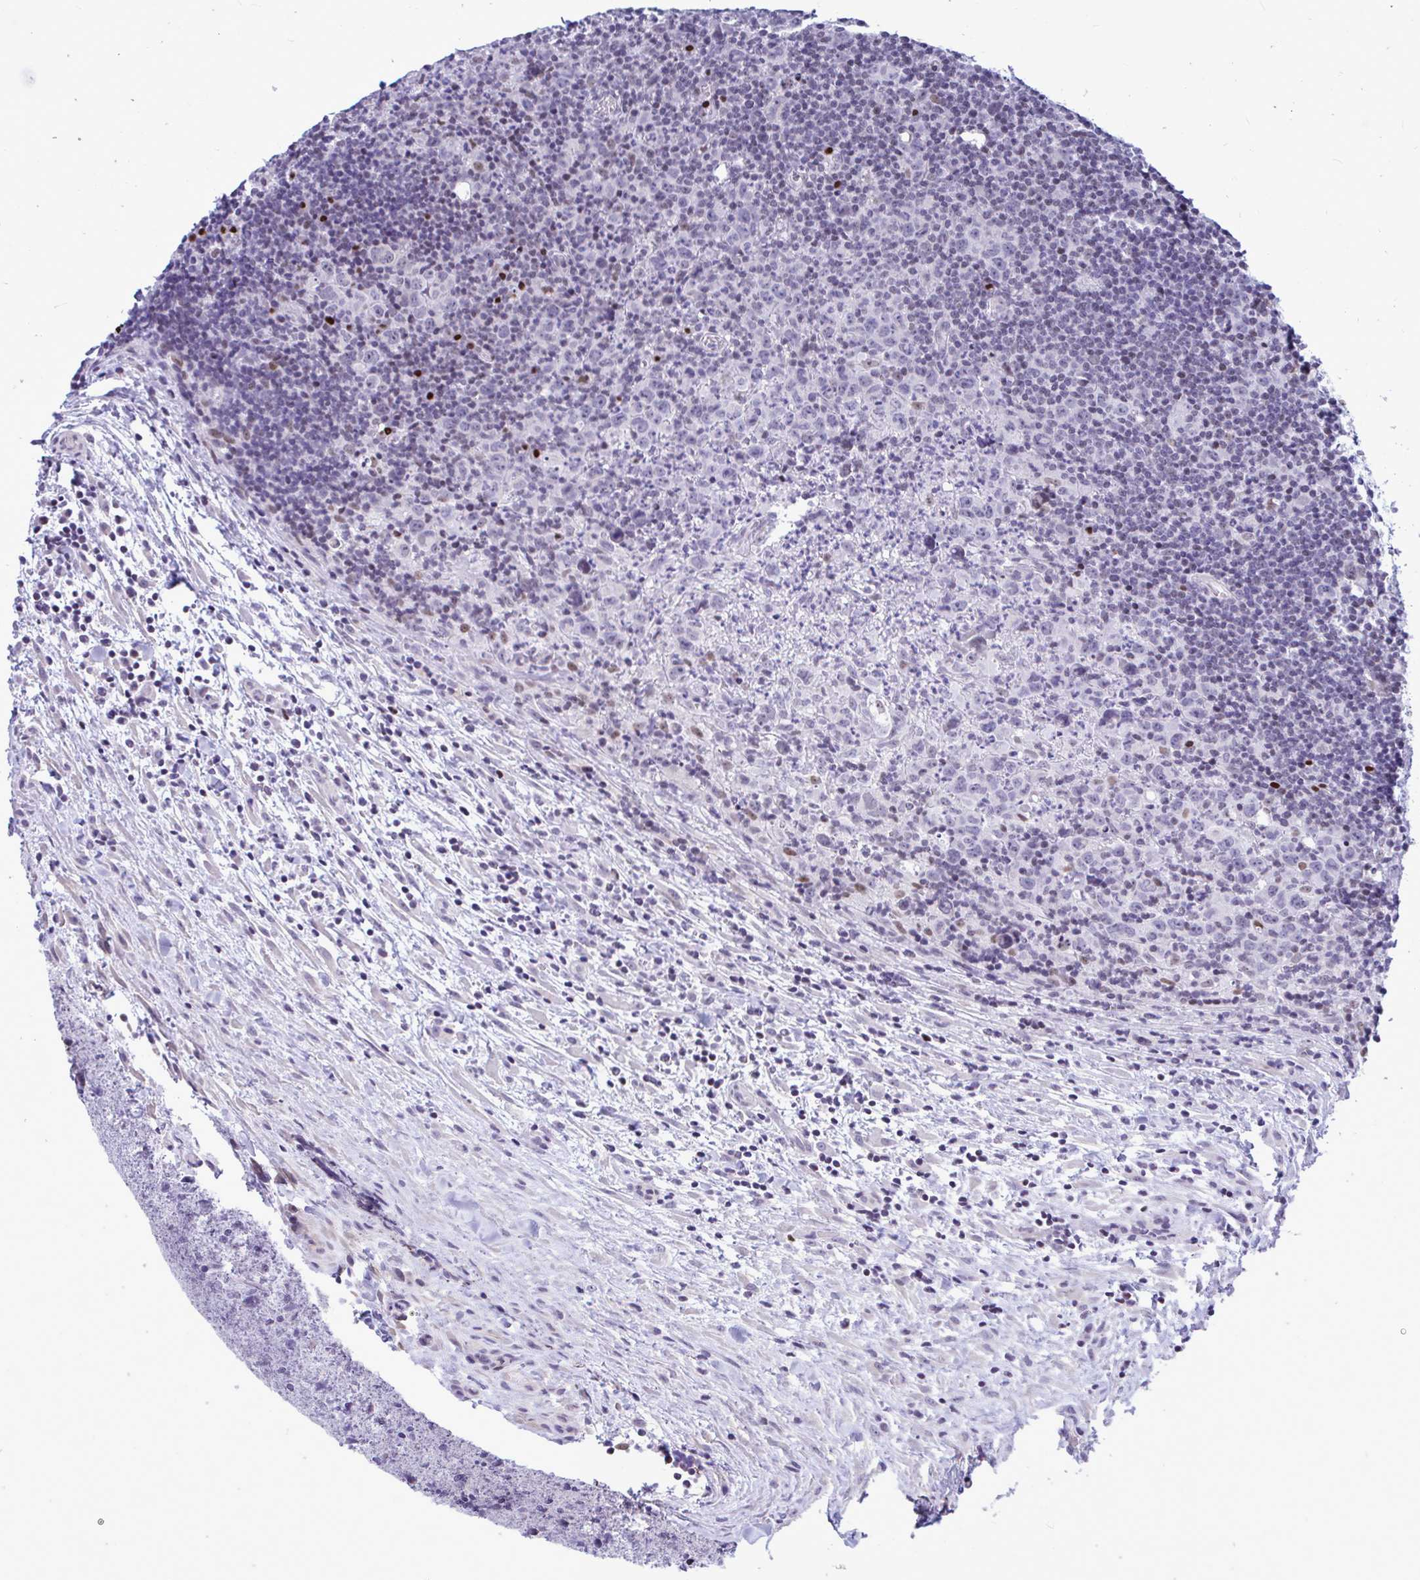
{"staining": {"intensity": "negative", "quantity": "none", "location": "none"}, "tissue": "lymphoma", "cell_type": "Tumor cells", "image_type": "cancer", "snomed": [{"axis": "morphology", "description": "Hodgkin's disease, NOS"}, {"axis": "topography", "description": "Lymph node"}], "caption": "Tumor cells show no significant staining in lymphoma.", "gene": "SLC25A51", "patient": {"sex": "female", "age": 18}}